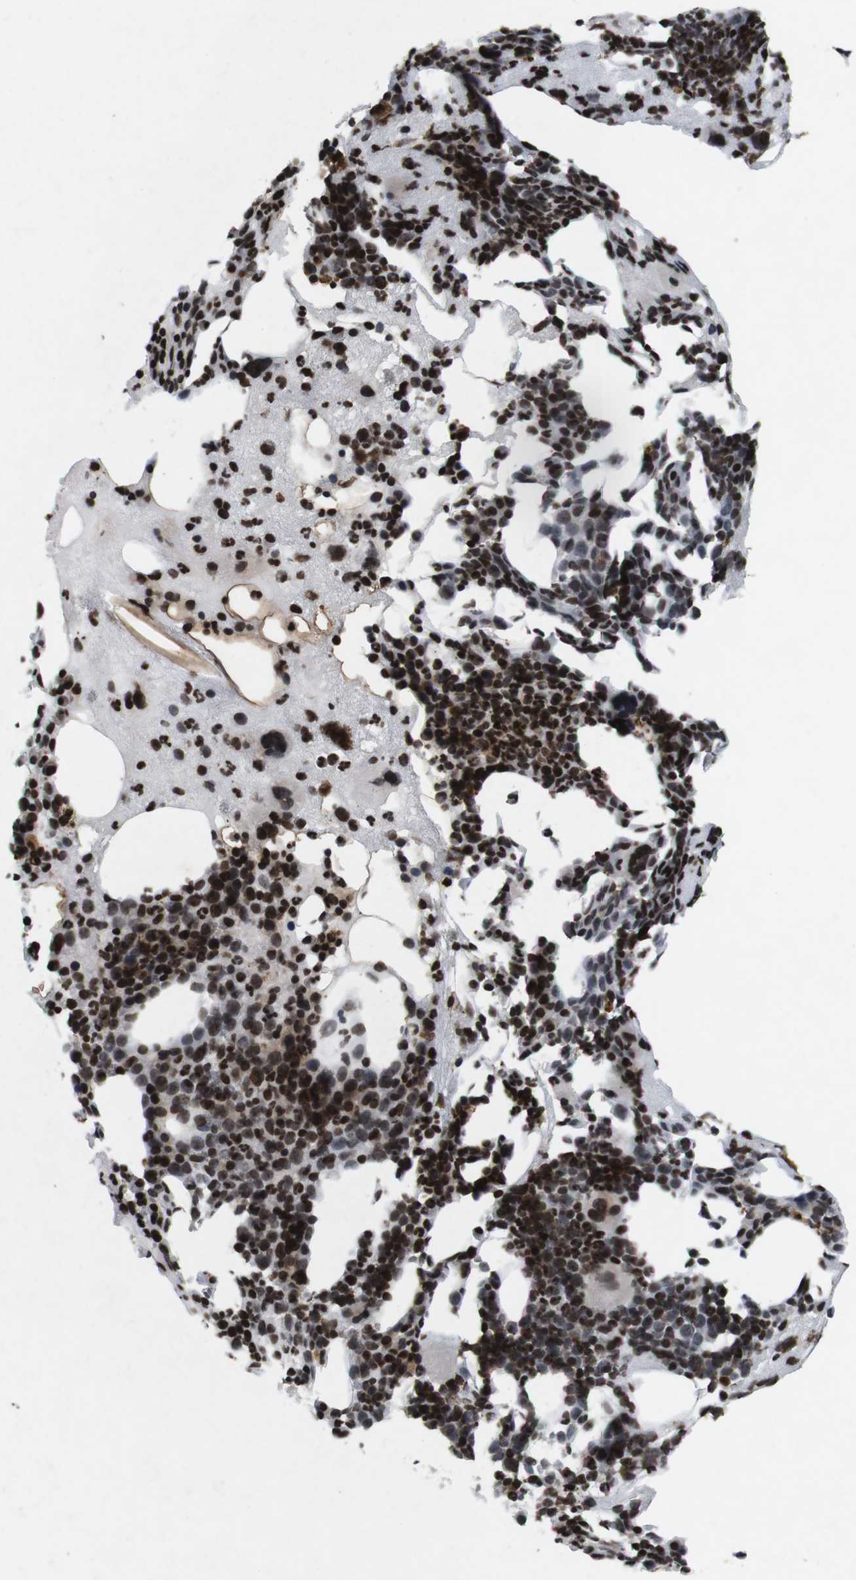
{"staining": {"intensity": "strong", "quantity": ">75%", "location": "nuclear"}, "tissue": "bone marrow", "cell_type": "Hematopoietic cells", "image_type": "normal", "snomed": [{"axis": "morphology", "description": "Normal tissue, NOS"}, {"axis": "morphology", "description": "Inflammation, NOS"}, {"axis": "topography", "description": "Bone marrow"}], "caption": "IHC micrograph of normal bone marrow stained for a protein (brown), which exhibits high levels of strong nuclear expression in approximately >75% of hematopoietic cells.", "gene": "MAGEH1", "patient": {"sex": "male", "age": 43}}